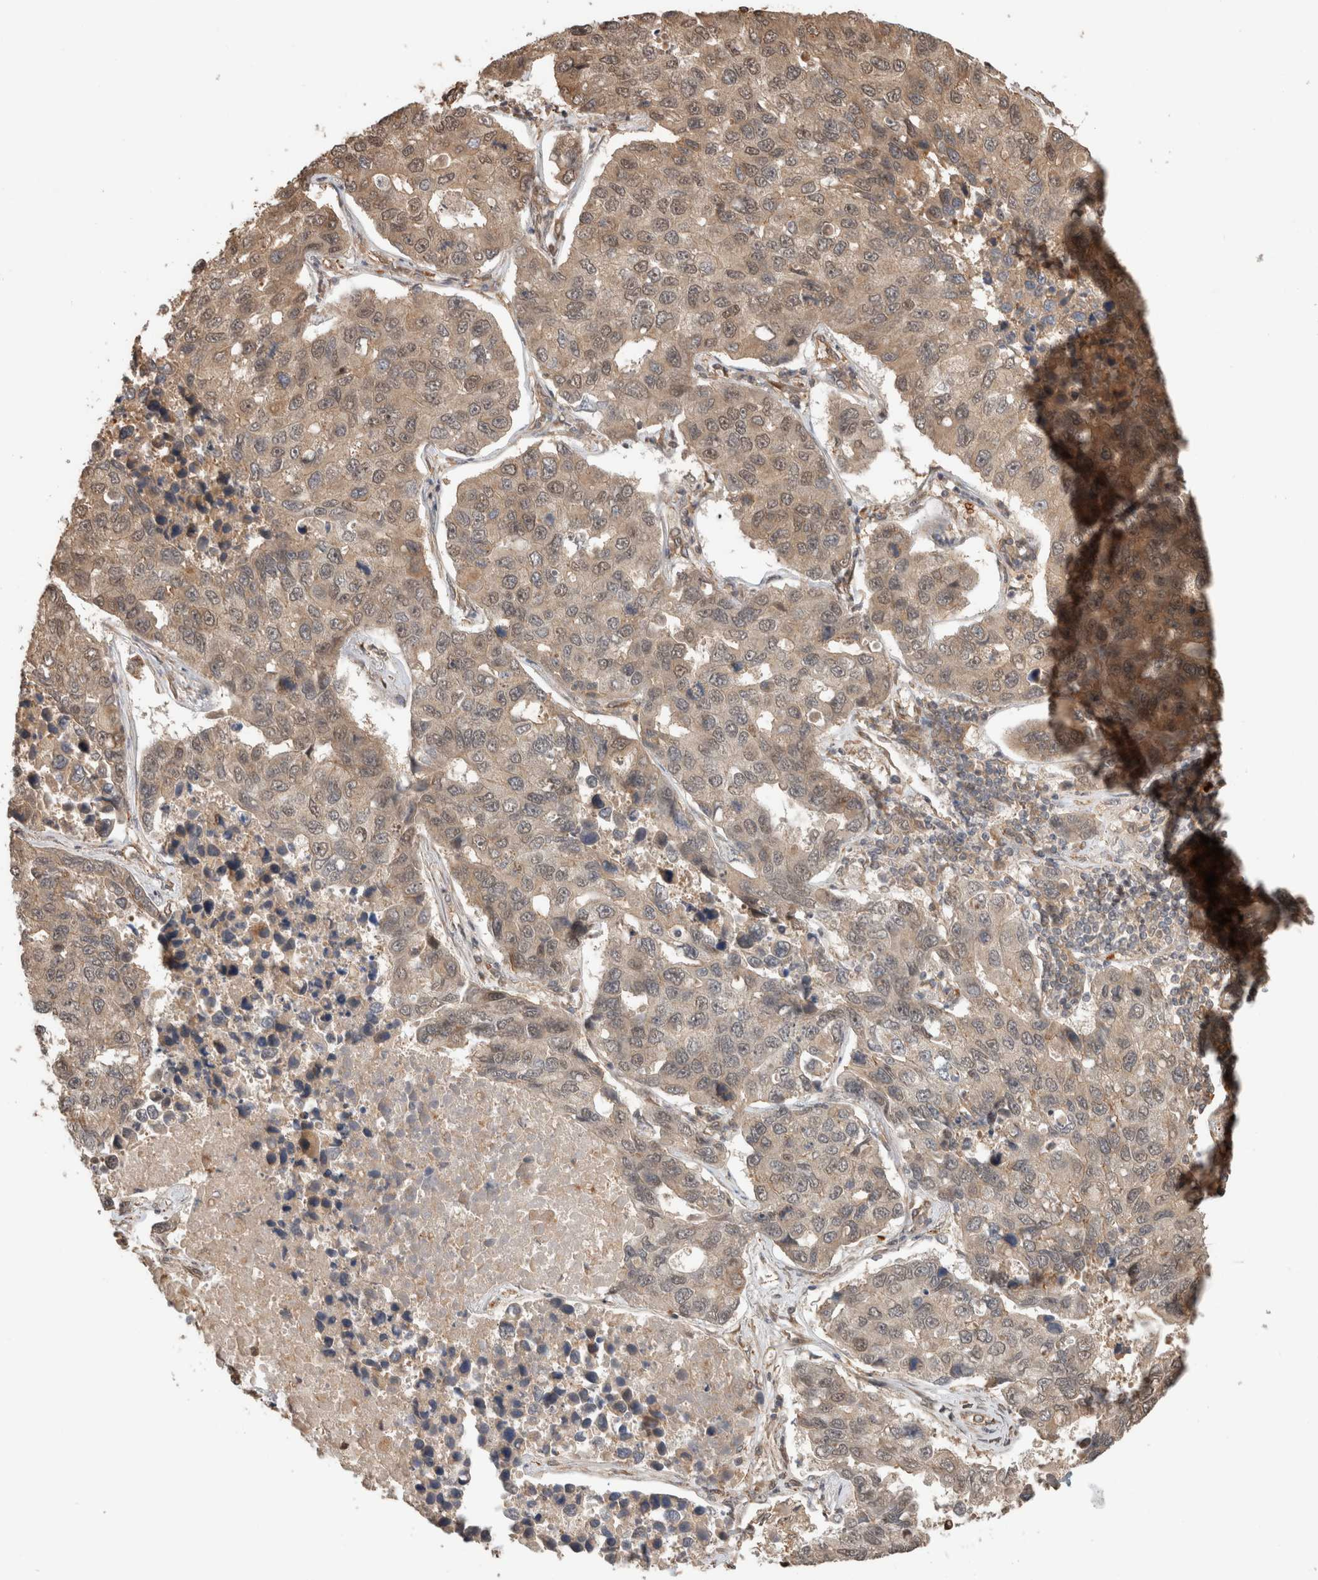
{"staining": {"intensity": "weak", "quantity": ">75%", "location": "cytoplasmic/membranous"}, "tissue": "lung cancer", "cell_type": "Tumor cells", "image_type": "cancer", "snomed": [{"axis": "morphology", "description": "Adenocarcinoma, NOS"}, {"axis": "topography", "description": "Lung"}], "caption": "DAB (3,3'-diaminobenzidine) immunohistochemical staining of adenocarcinoma (lung) displays weak cytoplasmic/membranous protein positivity in approximately >75% of tumor cells.", "gene": "OTUD6B", "patient": {"sex": "male", "age": 64}}